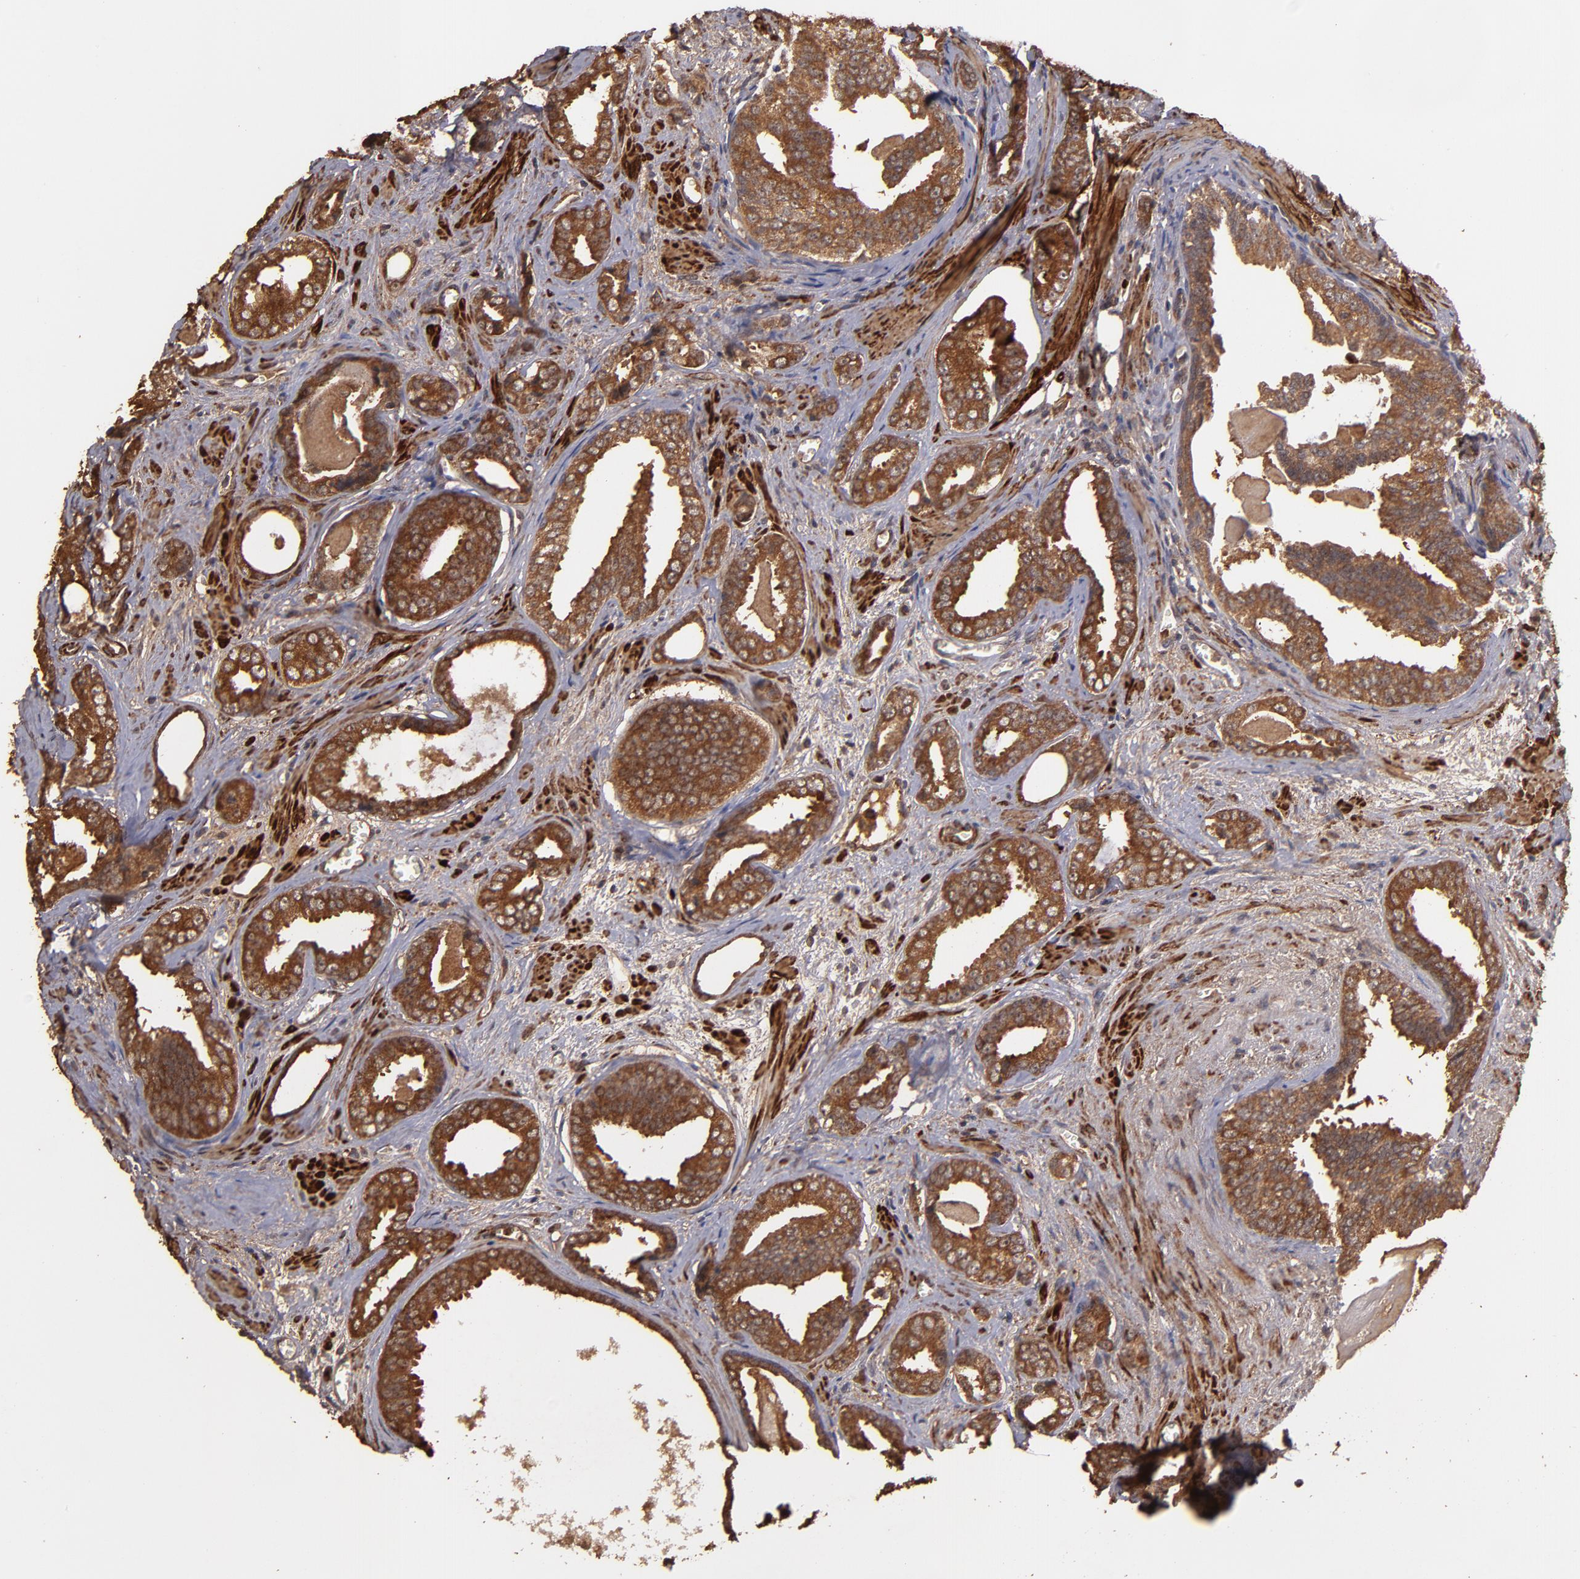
{"staining": {"intensity": "strong", "quantity": ">75%", "location": "cytoplasmic/membranous"}, "tissue": "prostate cancer", "cell_type": "Tumor cells", "image_type": "cancer", "snomed": [{"axis": "morphology", "description": "Adenocarcinoma, Medium grade"}, {"axis": "topography", "description": "Prostate"}], "caption": "There is high levels of strong cytoplasmic/membranous staining in tumor cells of prostate cancer, as demonstrated by immunohistochemical staining (brown color).", "gene": "TXNDC16", "patient": {"sex": "male", "age": 79}}